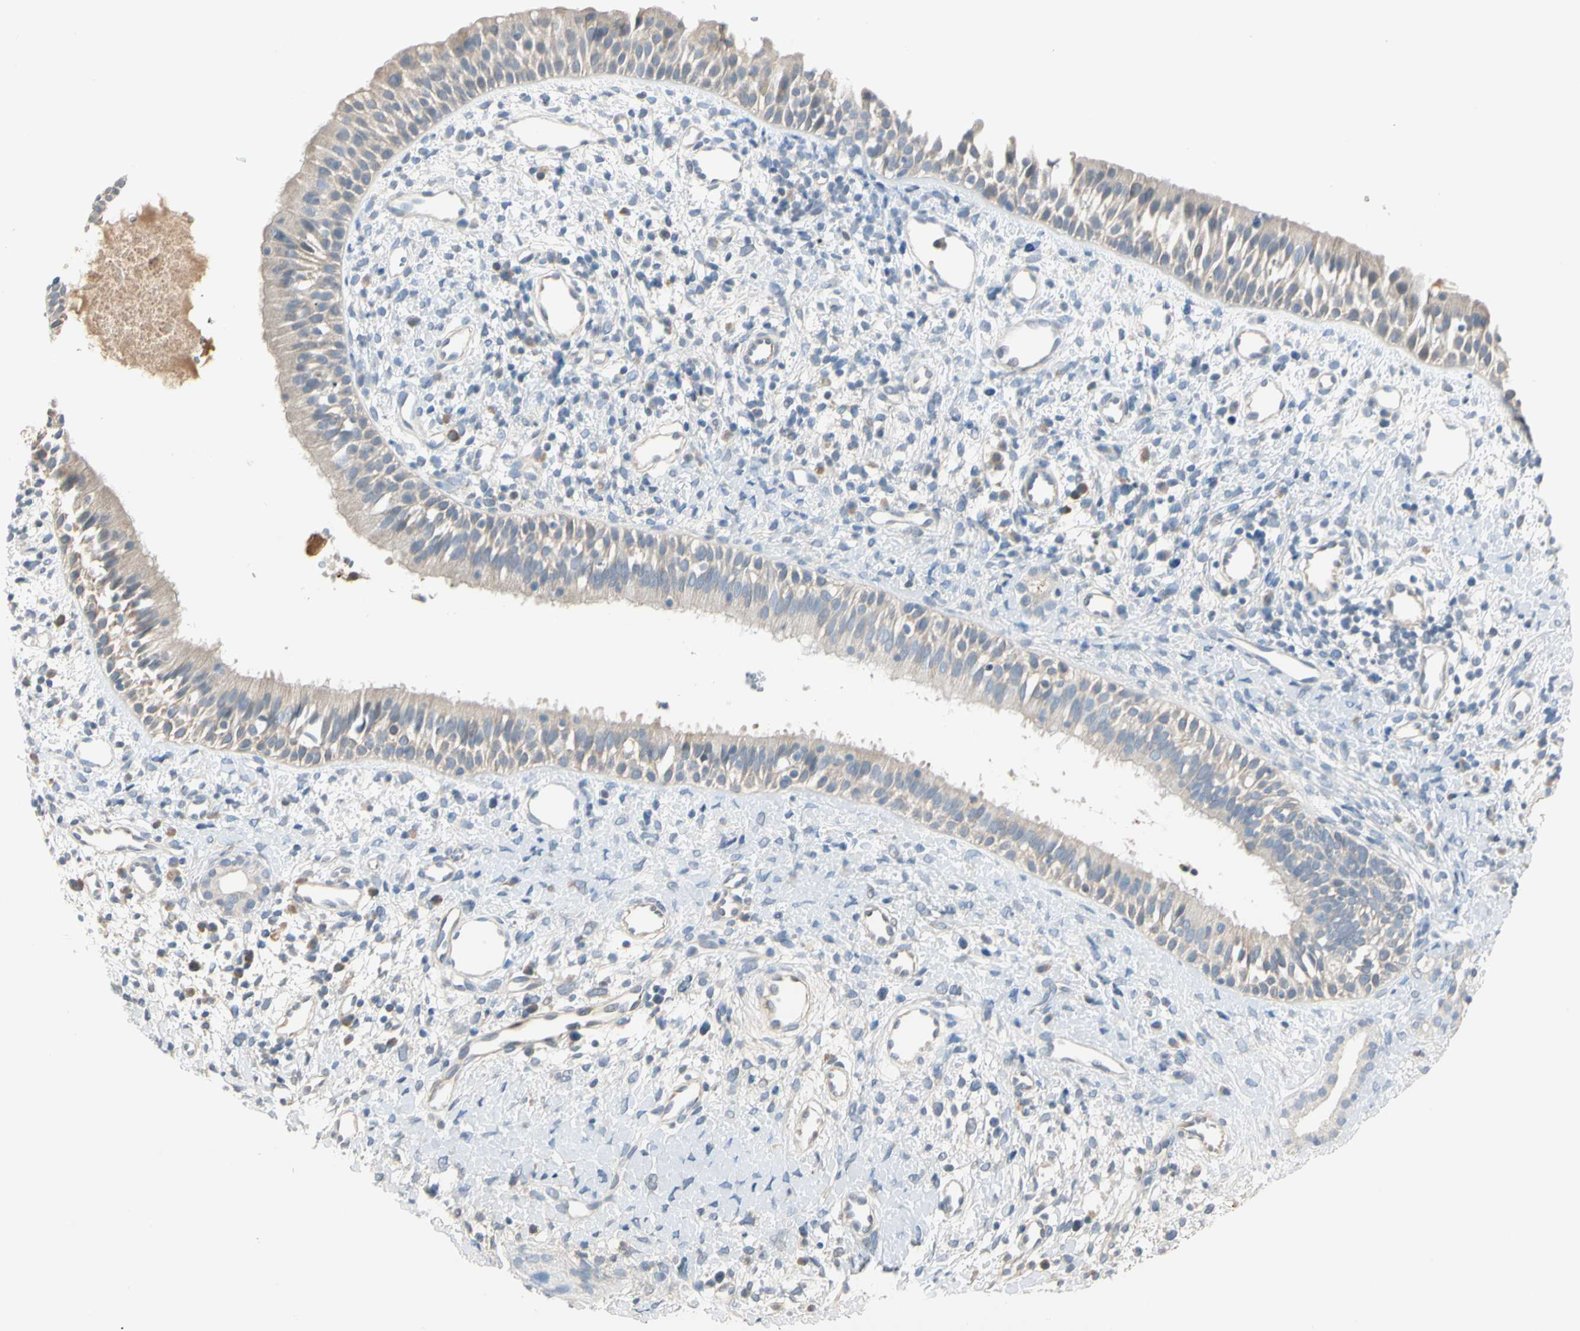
{"staining": {"intensity": "strong", "quantity": "<25%", "location": "cytoplasmic/membranous"}, "tissue": "nasopharynx", "cell_type": "Respiratory epithelial cells", "image_type": "normal", "snomed": [{"axis": "morphology", "description": "Normal tissue, NOS"}, {"axis": "topography", "description": "Nasopharynx"}], "caption": "Immunohistochemistry of normal human nasopharynx reveals medium levels of strong cytoplasmic/membranous positivity in approximately <25% of respiratory epithelial cells.", "gene": "PRSS21", "patient": {"sex": "male", "age": 22}}